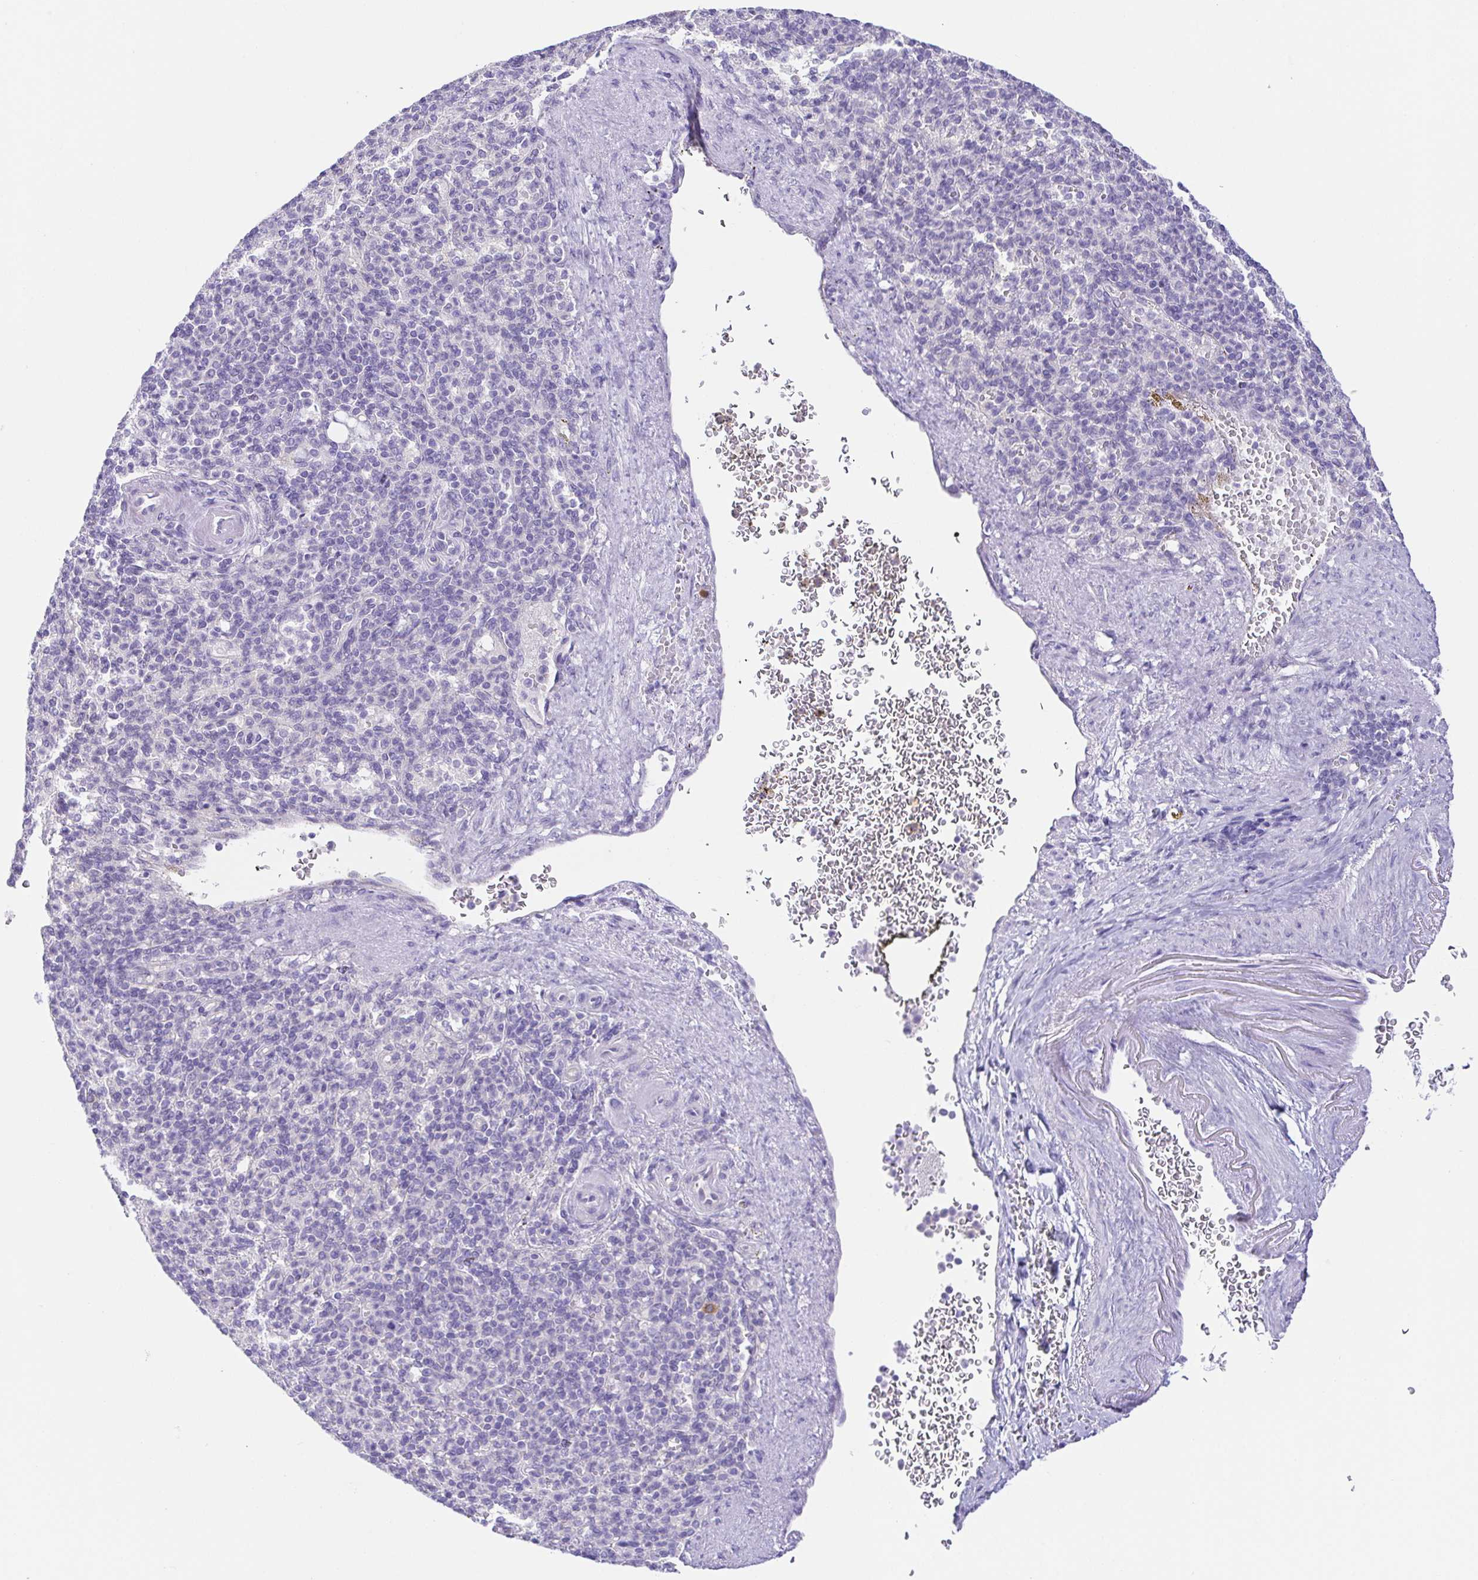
{"staining": {"intensity": "negative", "quantity": "none", "location": "none"}, "tissue": "spleen", "cell_type": "Cells in red pulp", "image_type": "normal", "snomed": [{"axis": "morphology", "description": "Normal tissue, NOS"}, {"axis": "topography", "description": "Spleen"}], "caption": "There is no significant expression in cells in red pulp of spleen. (Immunohistochemistry (ihc), brightfield microscopy, high magnification).", "gene": "KRTDAP", "patient": {"sex": "female", "age": 74}}